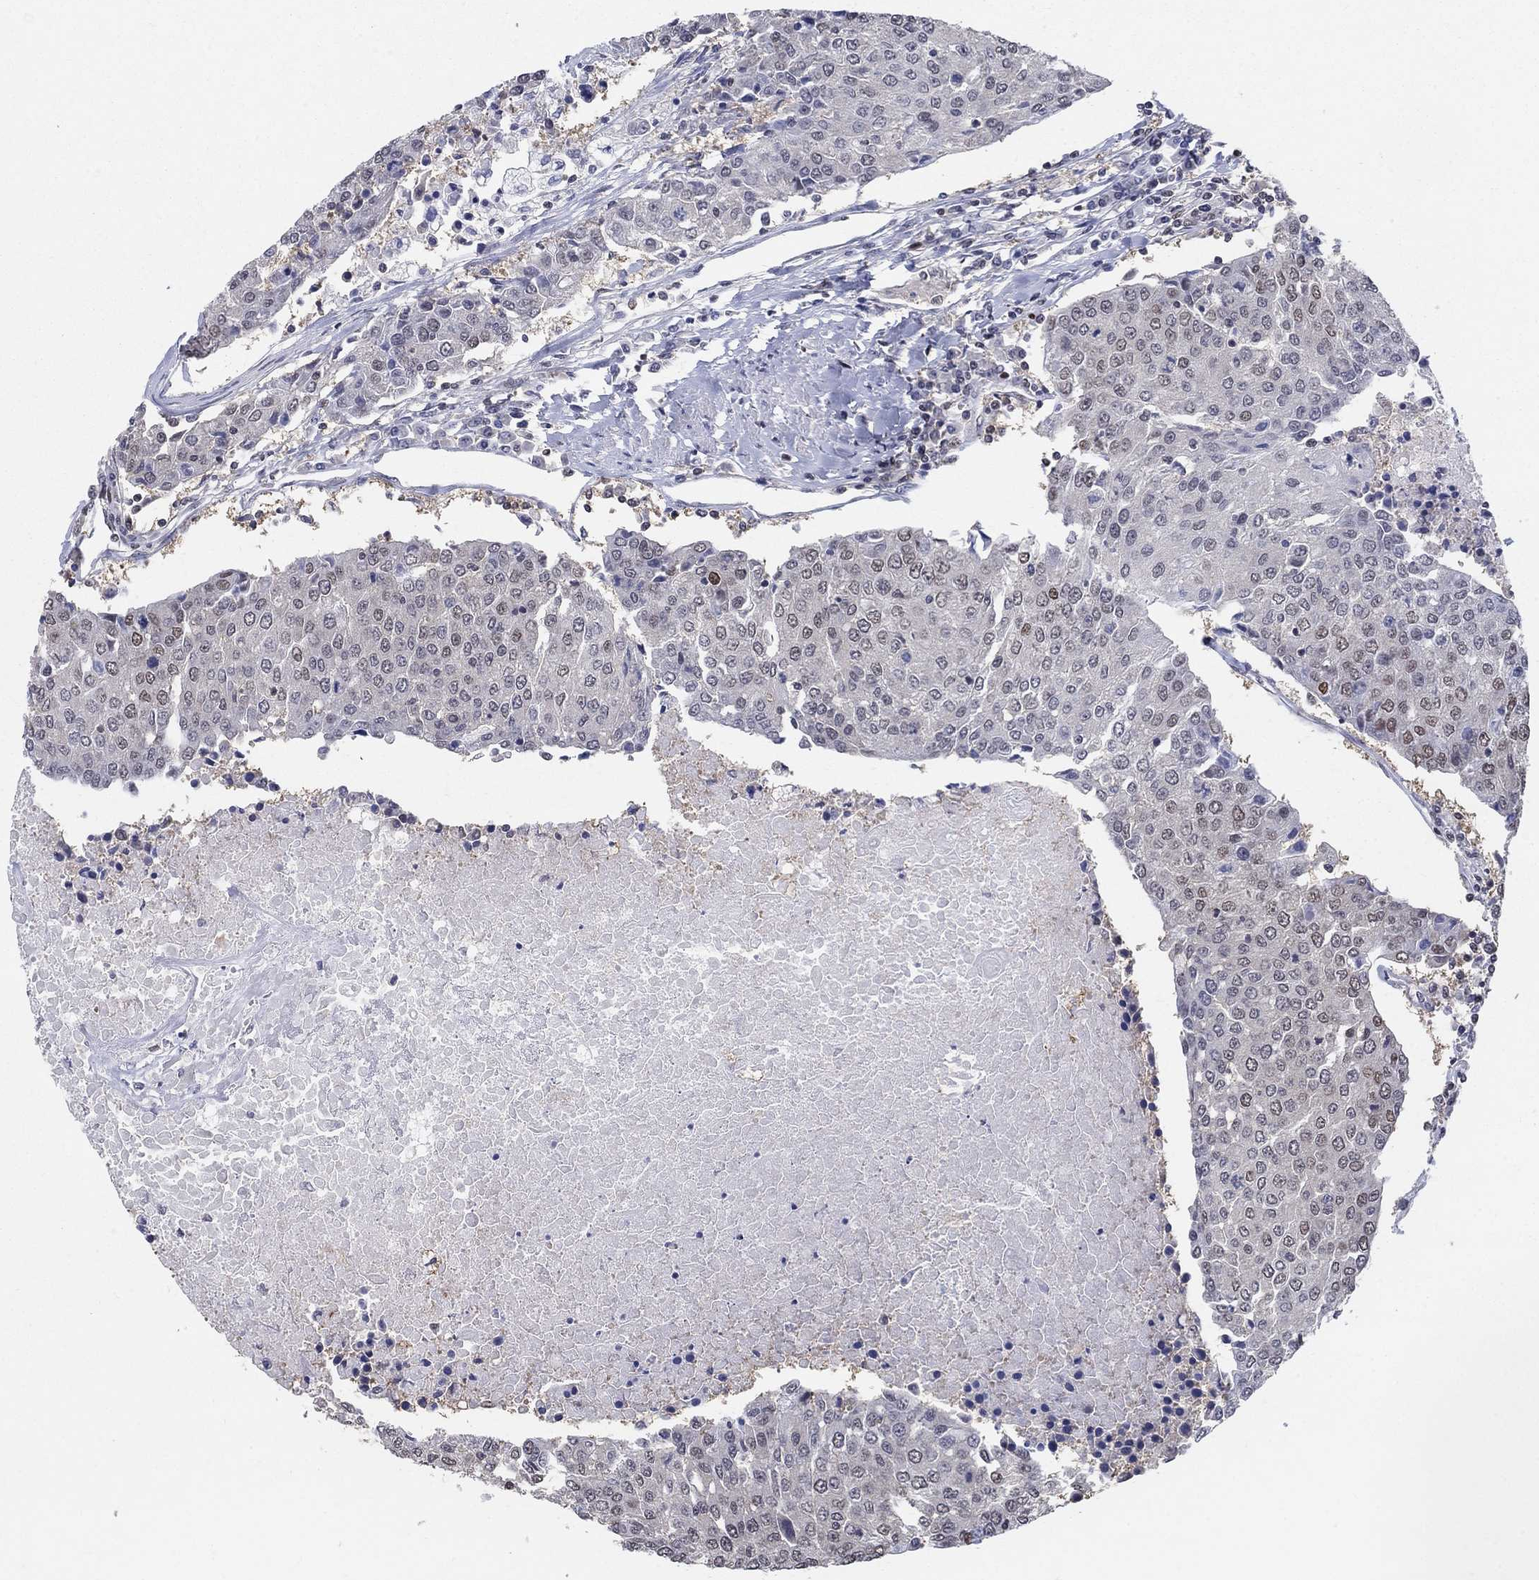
{"staining": {"intensity": "weak", "quantity": "<25%", "location": "nuclear"}, "tissue": "urothelial cancer", "cell_type": "Tumor cells", "image_type": "cancer", "snomed": [{"axis": "morphology", "description": "Urothelial carcinoma, High grade"}, {"axis": "topography", "description": "Urinary bladder"}], "caption": "Immunohistochemical staining of human urothelial cancer displays no significant expression in tumor cells.", "gene": "CENPE", "patient": {"sex": "female", "age": 85}}